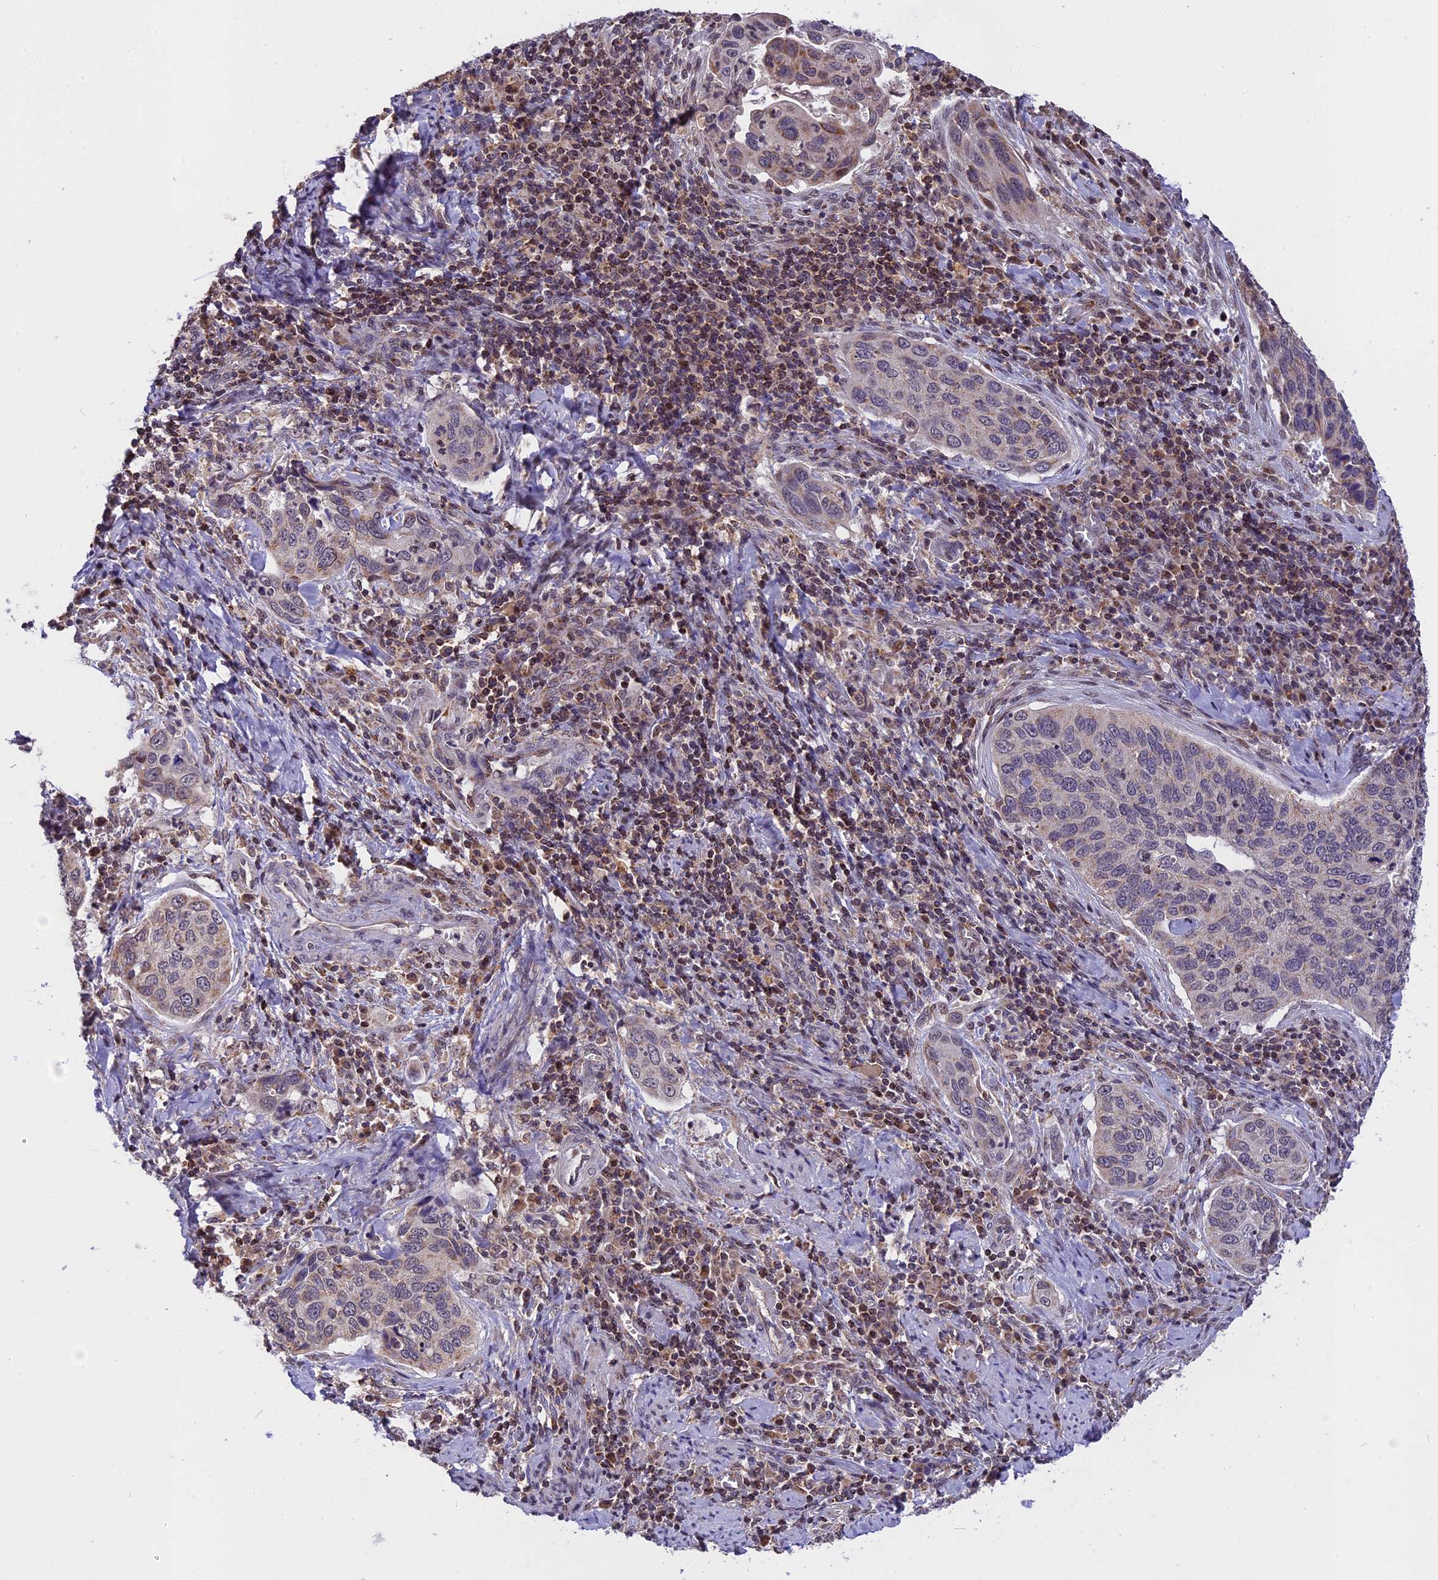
{"staining": {"intensity": "moderate", "quantity": "<25%", "location": "cytoplasmic/membranous"}, "tissue": "cervical cancer", "cell_type": "Tumor cells", "image_type": "cancer", "snomed": [{"axis": "morphology", "description": "Squamous cell carcinoma, NOS"}, {"axis": "topography", "description": "Cervix"}], "caption": "Immunohistochemical staining of cervical cancer exhibits moderate cytoplasmic/membranous protein staining in about <25% of tumor cells. (Brightfield microscopy of DAB IHC at high magnification).", "gene": "RERGL", "patient": {"sex": "female", "age": 53}}